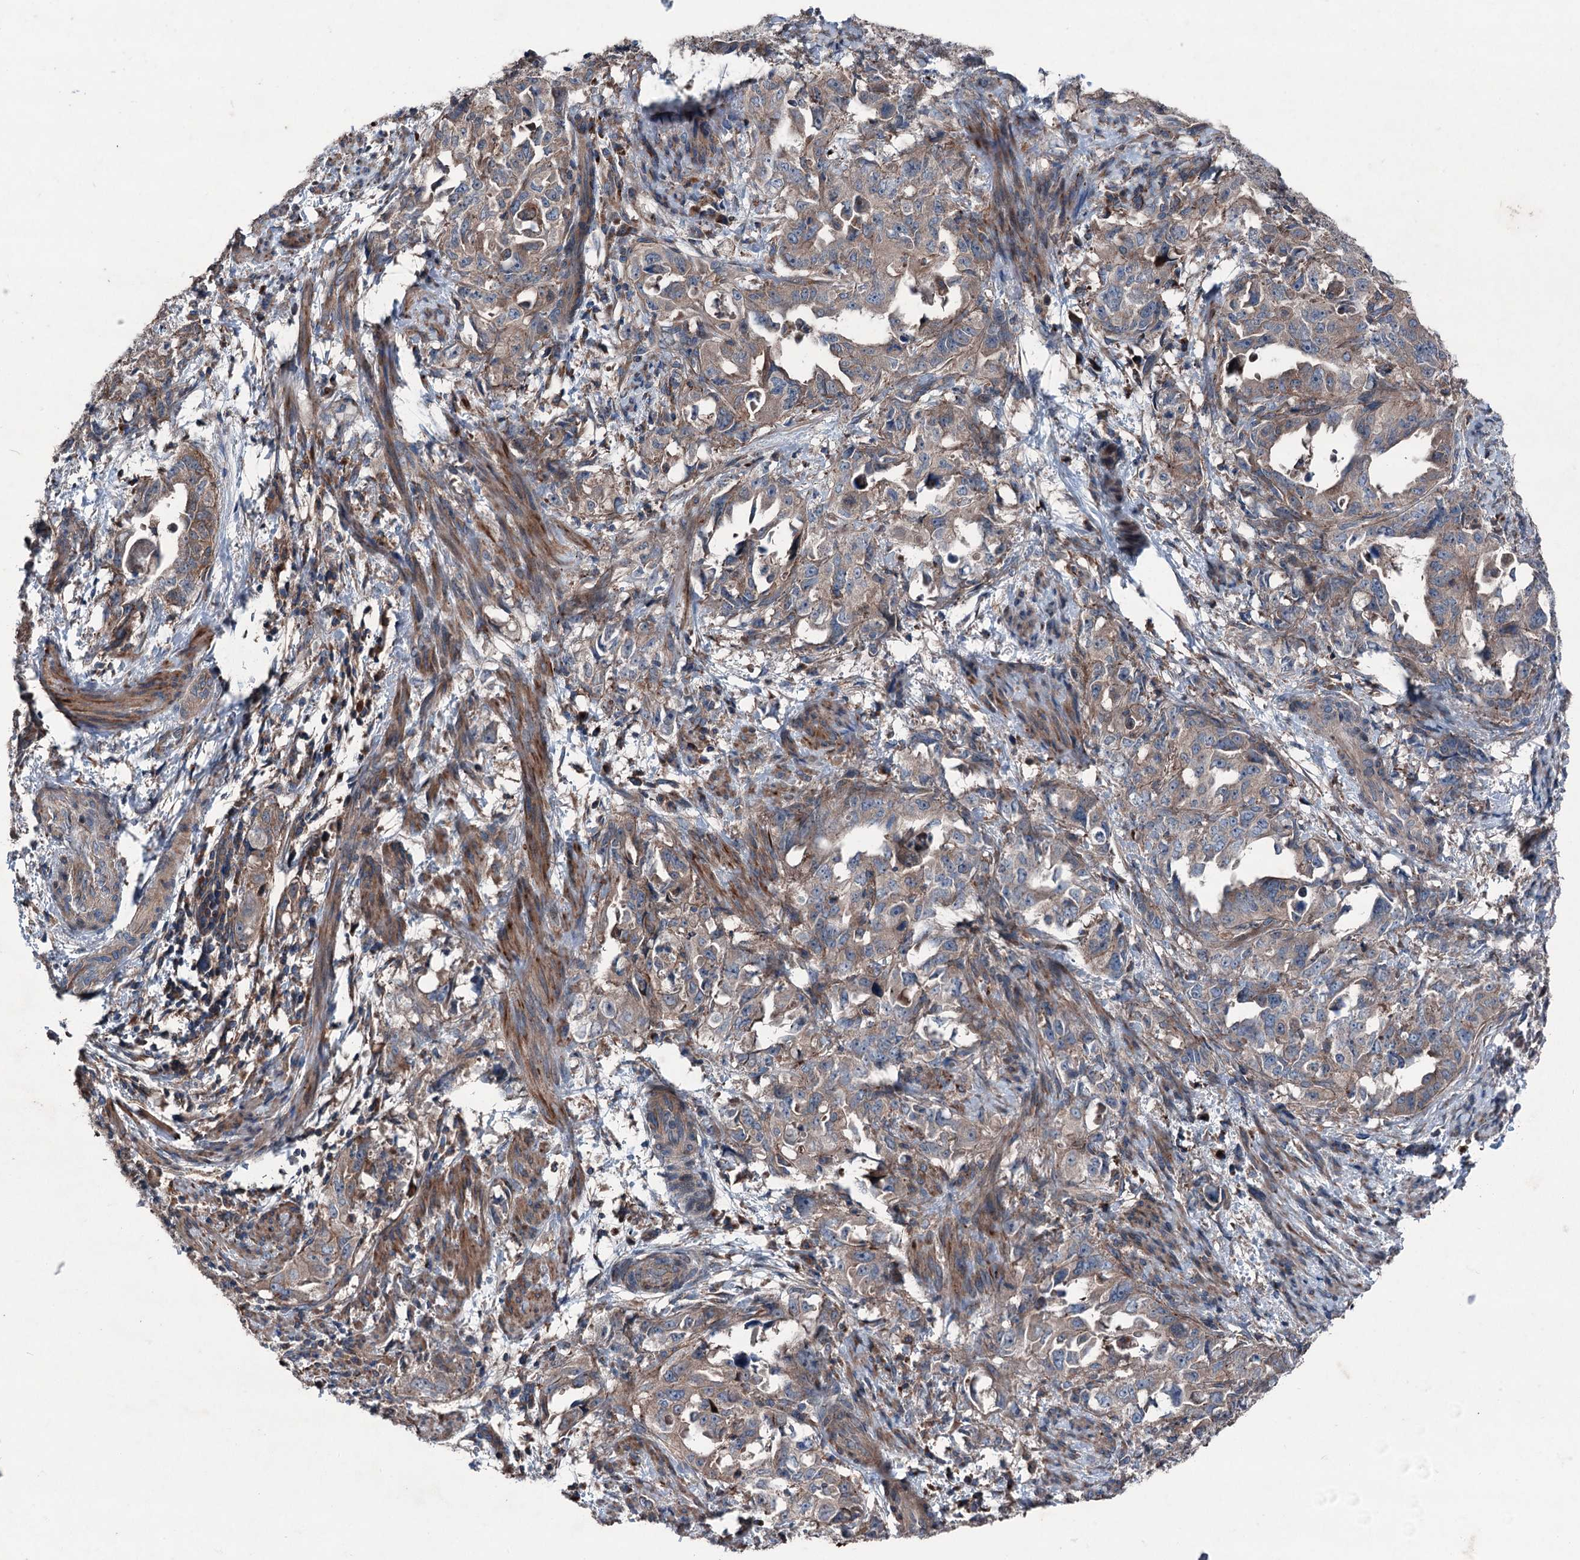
{"staining": {"intensity": "weak", "quantity": ">75%", "location": "cytoplasmic/membranous"}, "tissue": "endometrial cancer", "cell_type": "Tumor cells", "image_type": "cancer", "snomed": [{"axis": "morphology", "description": "Adenocarcinoma, NOS"}, {"axis": "topography", "description": "Endometrium"}], "caption": "Protein expression analysis of human endometrial adenocarcinoma reveals weak cytoplasmic/membranous expression in approximately >75% of tumor cells.", "gene": "RUFY1", "patient": {"sex": "female", "age": 65}}